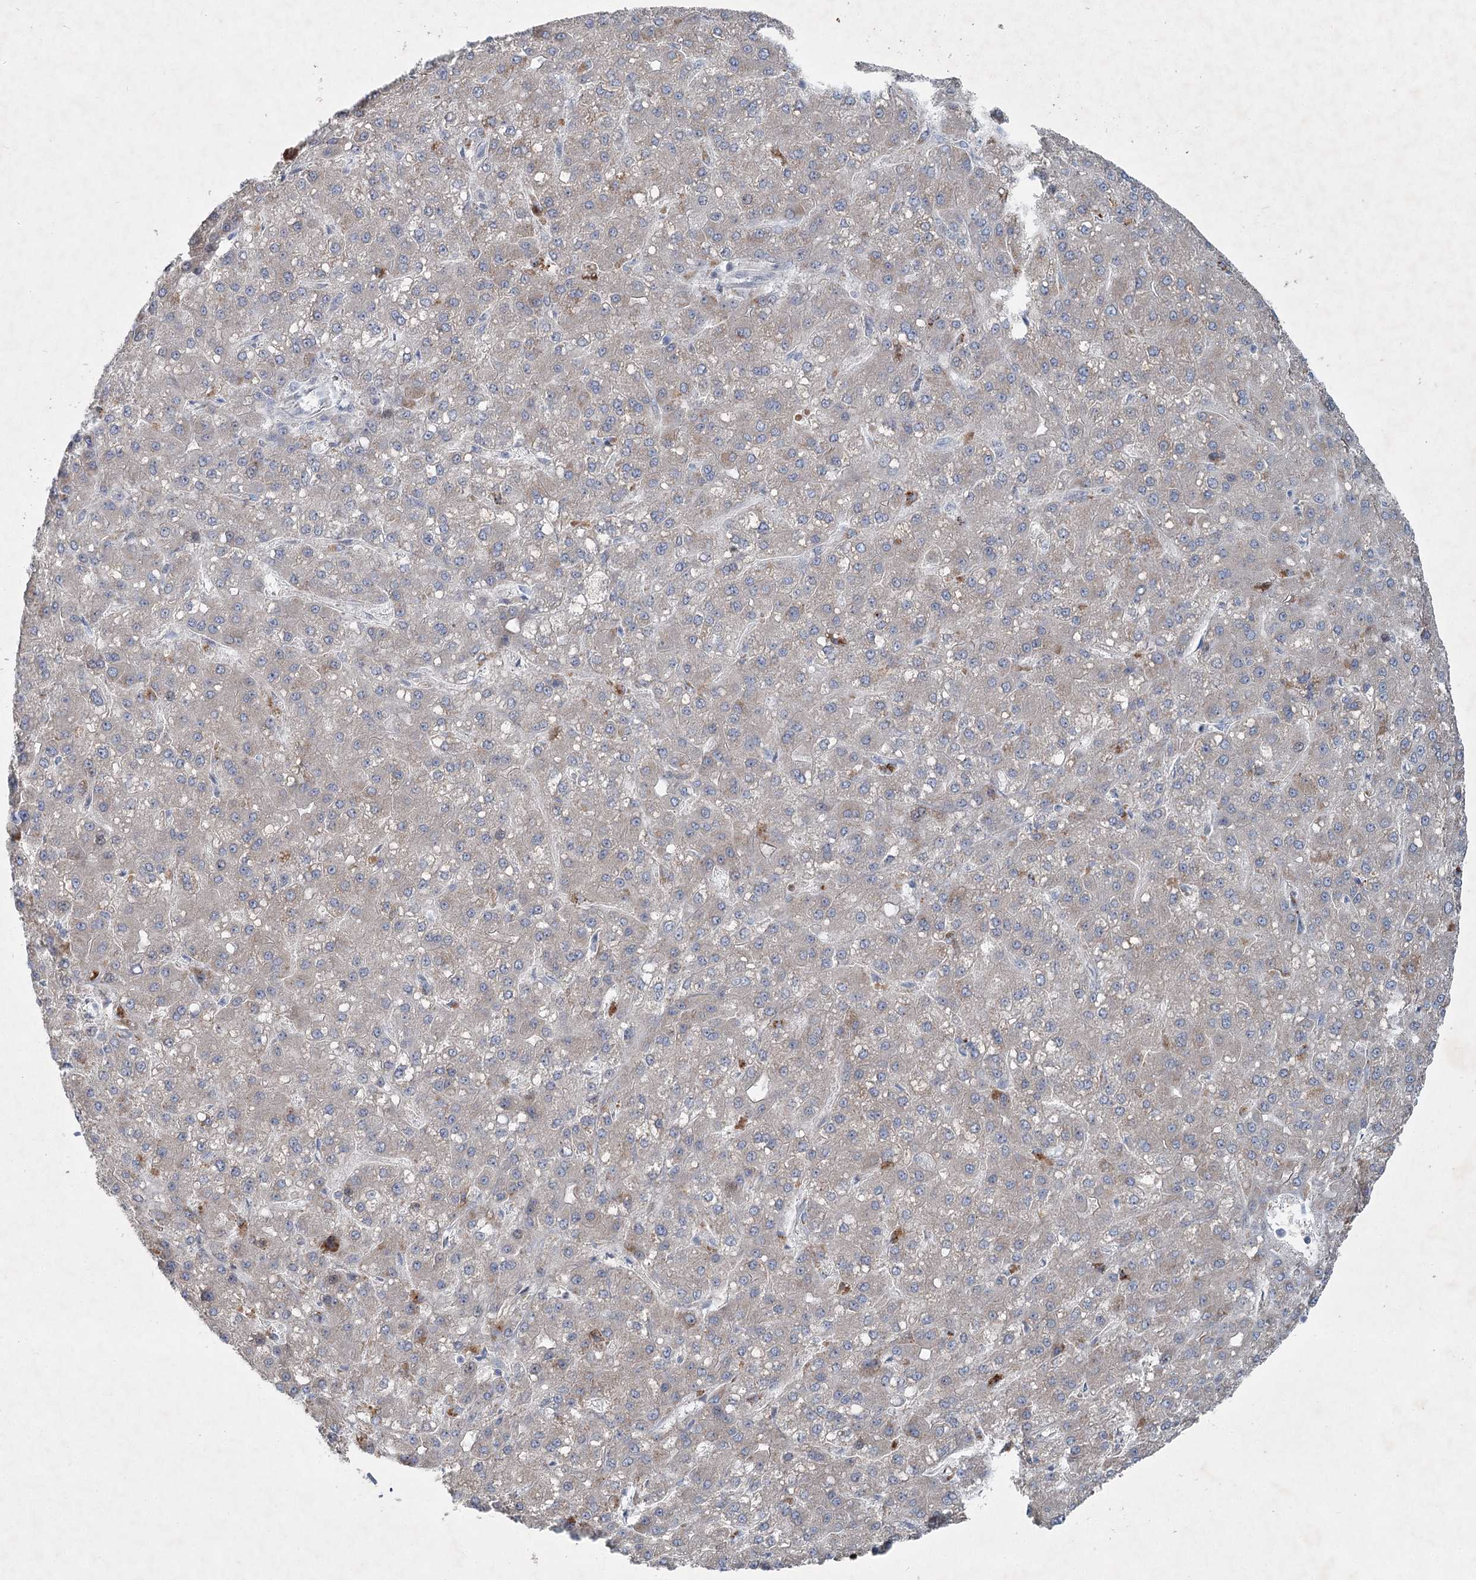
{"staining": {"intensity": "weak", "quantity": "<25%", "location": "cytoplasmic/membranous"}, "tissue": "liver cancer", "cell_type": "Tumor cells", "image_type": "cancer", "snomed": [{"axis": "morphology", "description": "Carcinoma, Hepatocellular, NOS"}, {"axis": "topography", "description": "Liver"}], "caption": "Immunohistochemistry (IHC) photomicrograph of liver hepatocellular carcinoma stained for a protein (brown), which displays no positivity in tumor cells. Brightfield microscopy of IHC stained with DAB (brown) and hematoxylin (blue), captured at high magnification.", "gene": "PLA2G12A", "patient": {"sex": "male", "age": 67}}